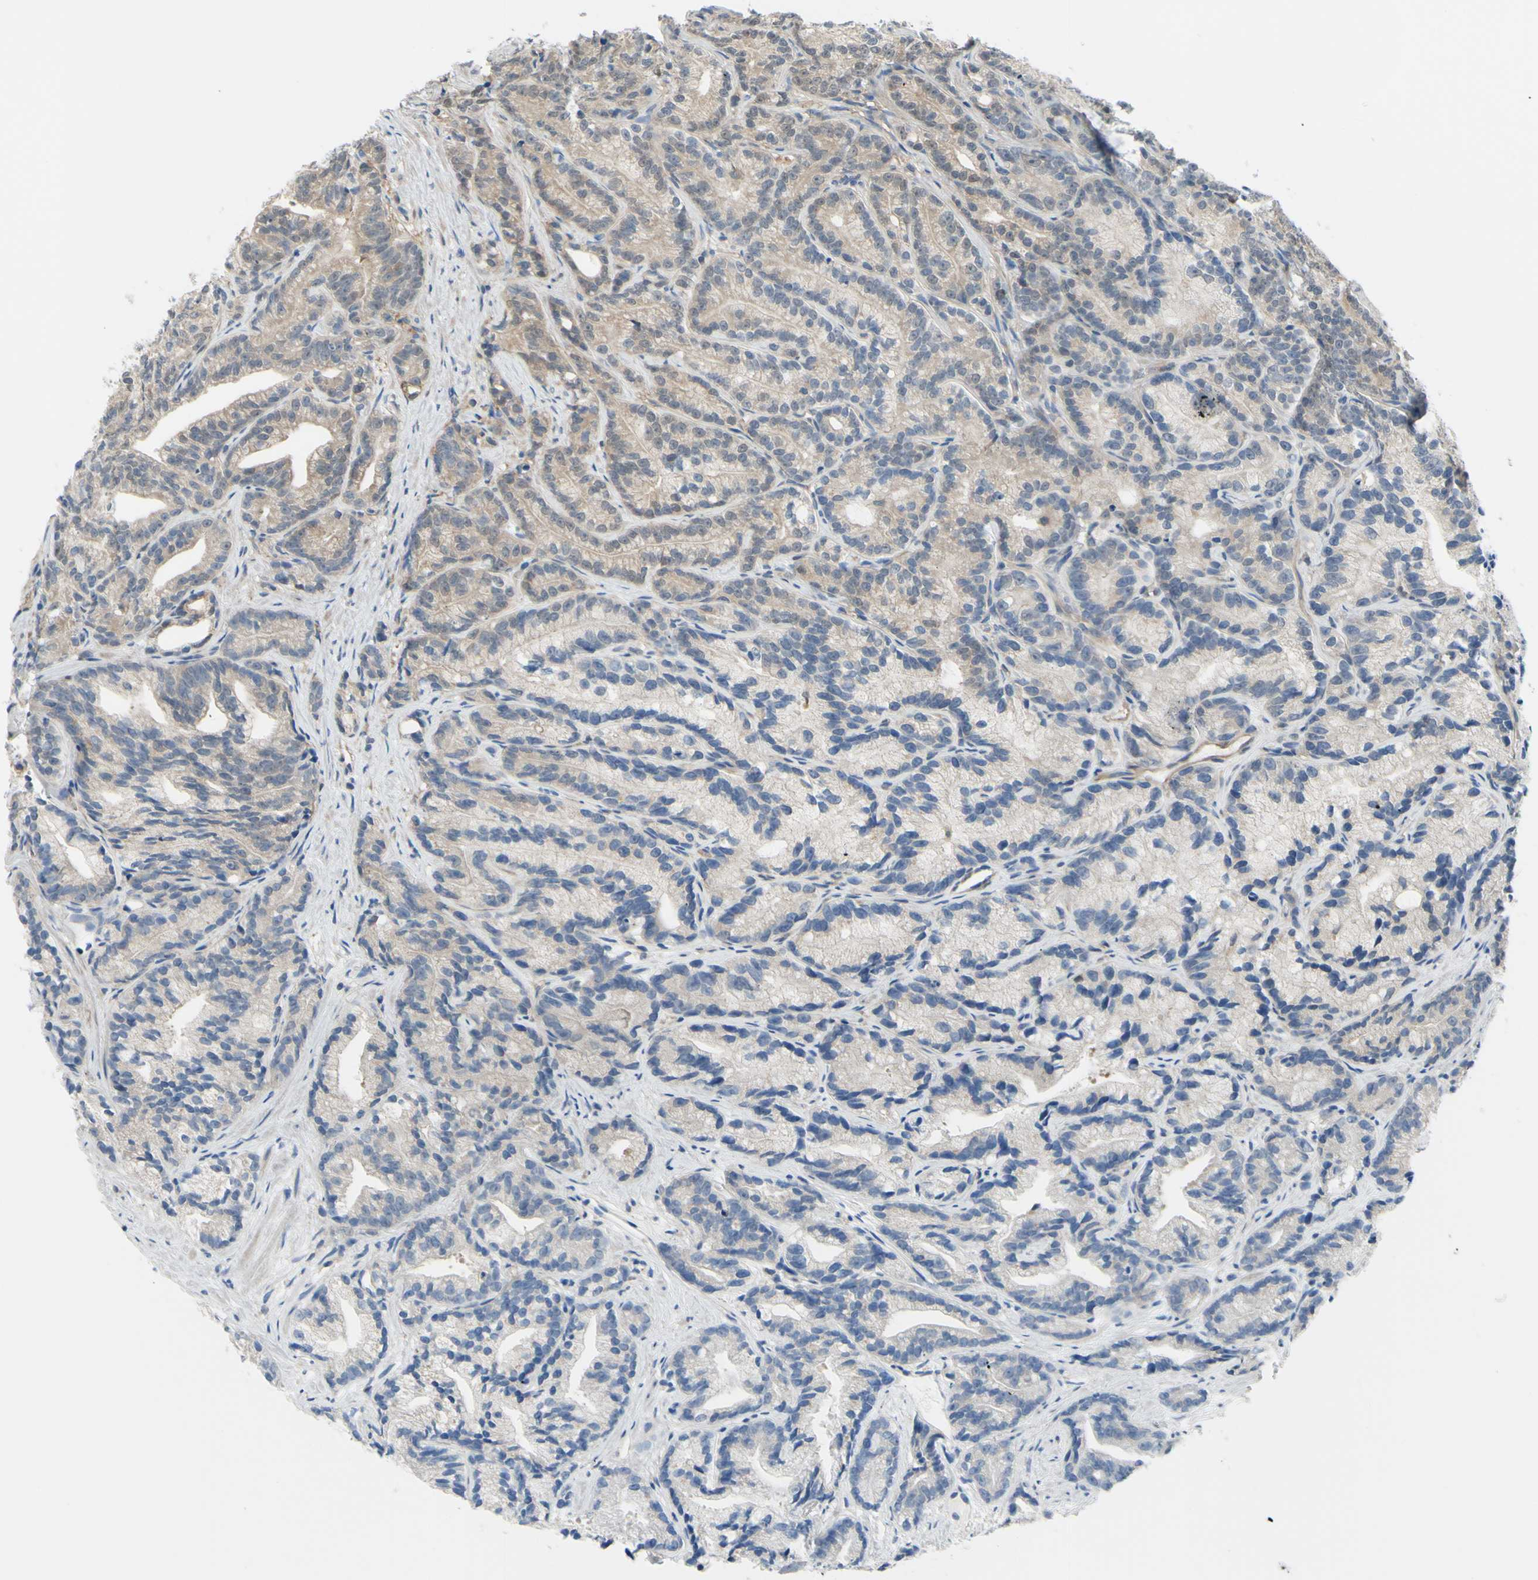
{"staining": {"intensity": "weak", "quantity": "25%-75%", "location": "cytoplasmic/membranous"}, "tissue": "prostate cancer", "cell_type": "Tumor cells", "image_type": "cancer", "snomed": [{"axis": "morphology", "description": "Adenocarcinoma, Low grade"}, {"axis": "topography", "description": "Prostate"}], "caption": "Prostate cancer tissue reveals weak cytoplasmic/membranous positivity in approximately 25%-75% of tumor cells, visualized by immunohistochemistry.", "gene": "UPK3B", "patient": {"sex": "male", "age": 89}}